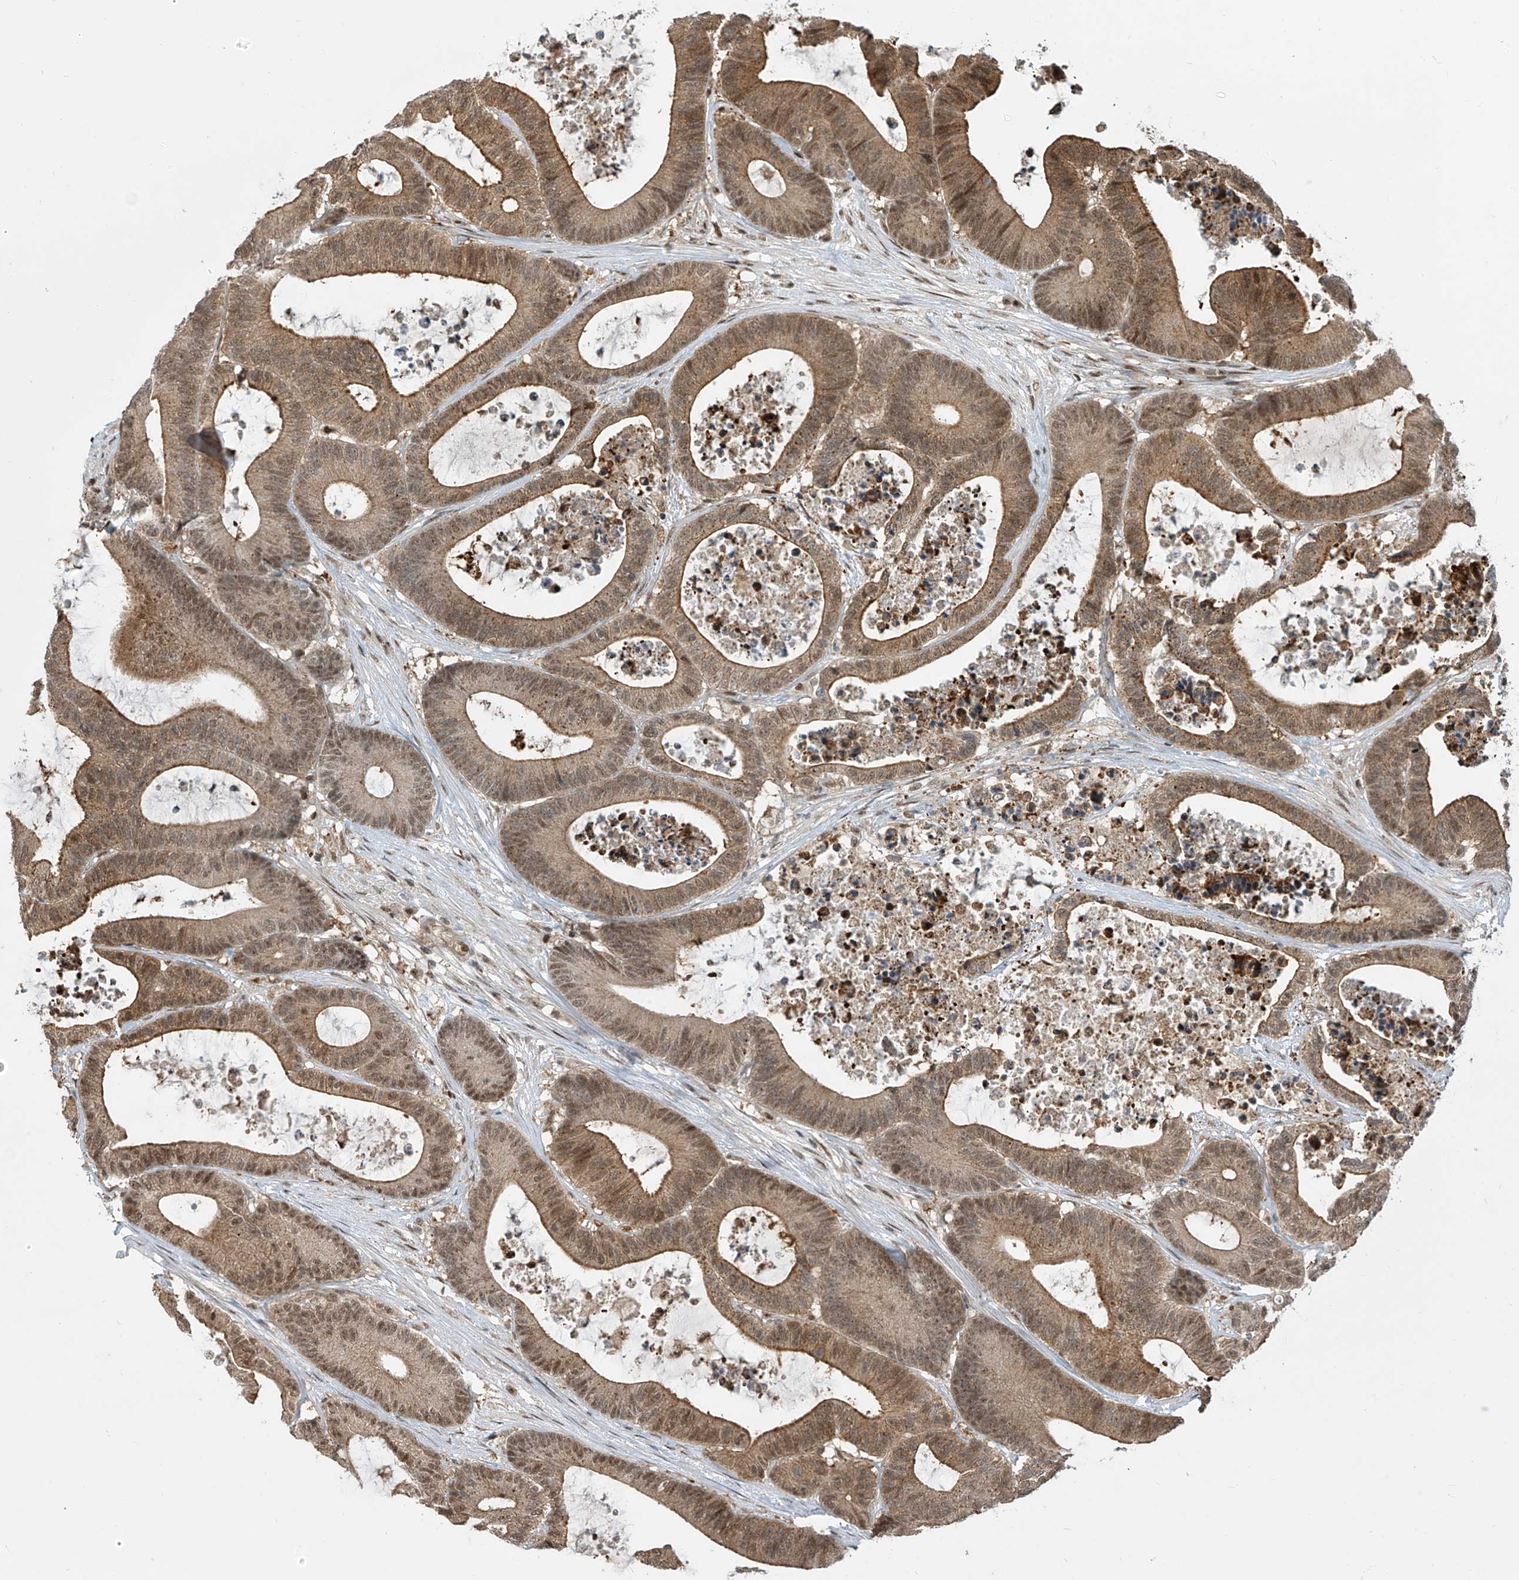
{"staining": {"intensity": "moderate", "quantity": ">75%", "location": "cytoplasmic/membranous,nuclear"}, "tissue": "colorectal cancer", "cell_type": "Tumor cells", "image_type": "cancer", "snomed": [{"axis": "morphology", "description": "Adenocarcinoma, NOS"}, {"axis": "topography", "description": "Colon"}], "caption": "Protein expression by IHC shows moderate cytoplasmic/membranous and nuclear positivity in about >75% of tumor cells in adenocarcinoma (colorectal). Nuclei are stained in blue.", "gene": "LAGE3", "patient": {"sex": "female", "age": 84}}